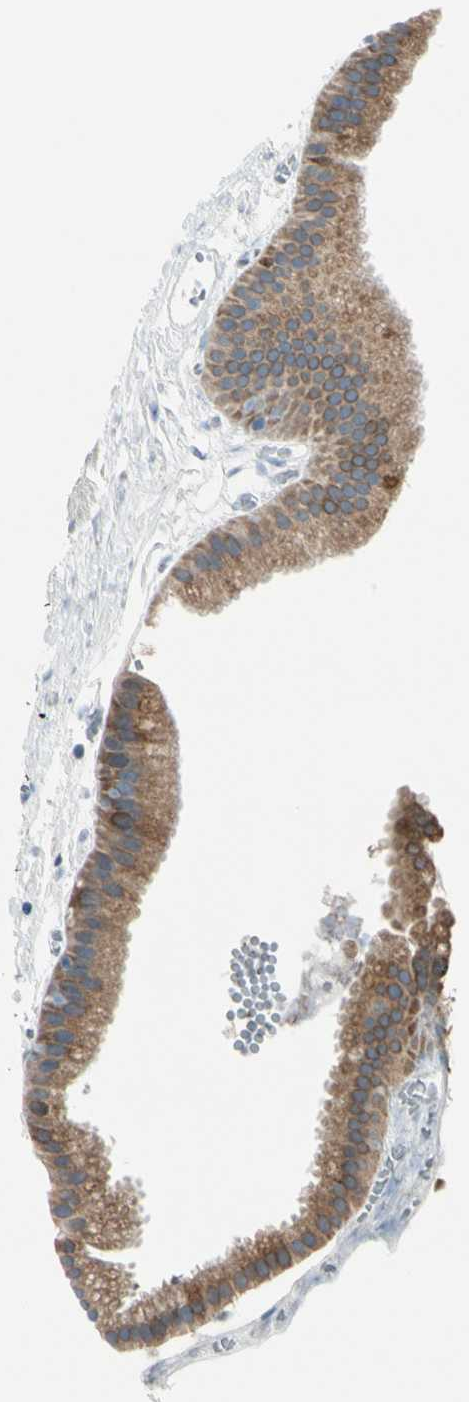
{"staining": {"intensity": "strong", "quantity": ">75%", "location": "cytoplasmic/membranous"}, "tissue": "gallbladder", "cell_type": "Glandular cells", "image_type": "normal", "snomed": [{"axis": "morphology", "description": "Normal tissue, NOS"}, {"axis": "topography", "description": "Gallbladder"}], "caption": "Glandular cells display strong cytoplasmic/membranous staining in approximately >75% of cells in unremarkable gallbladder.", "gene": "NUCB1", "patient": {"sex": "female", "age": 63}}